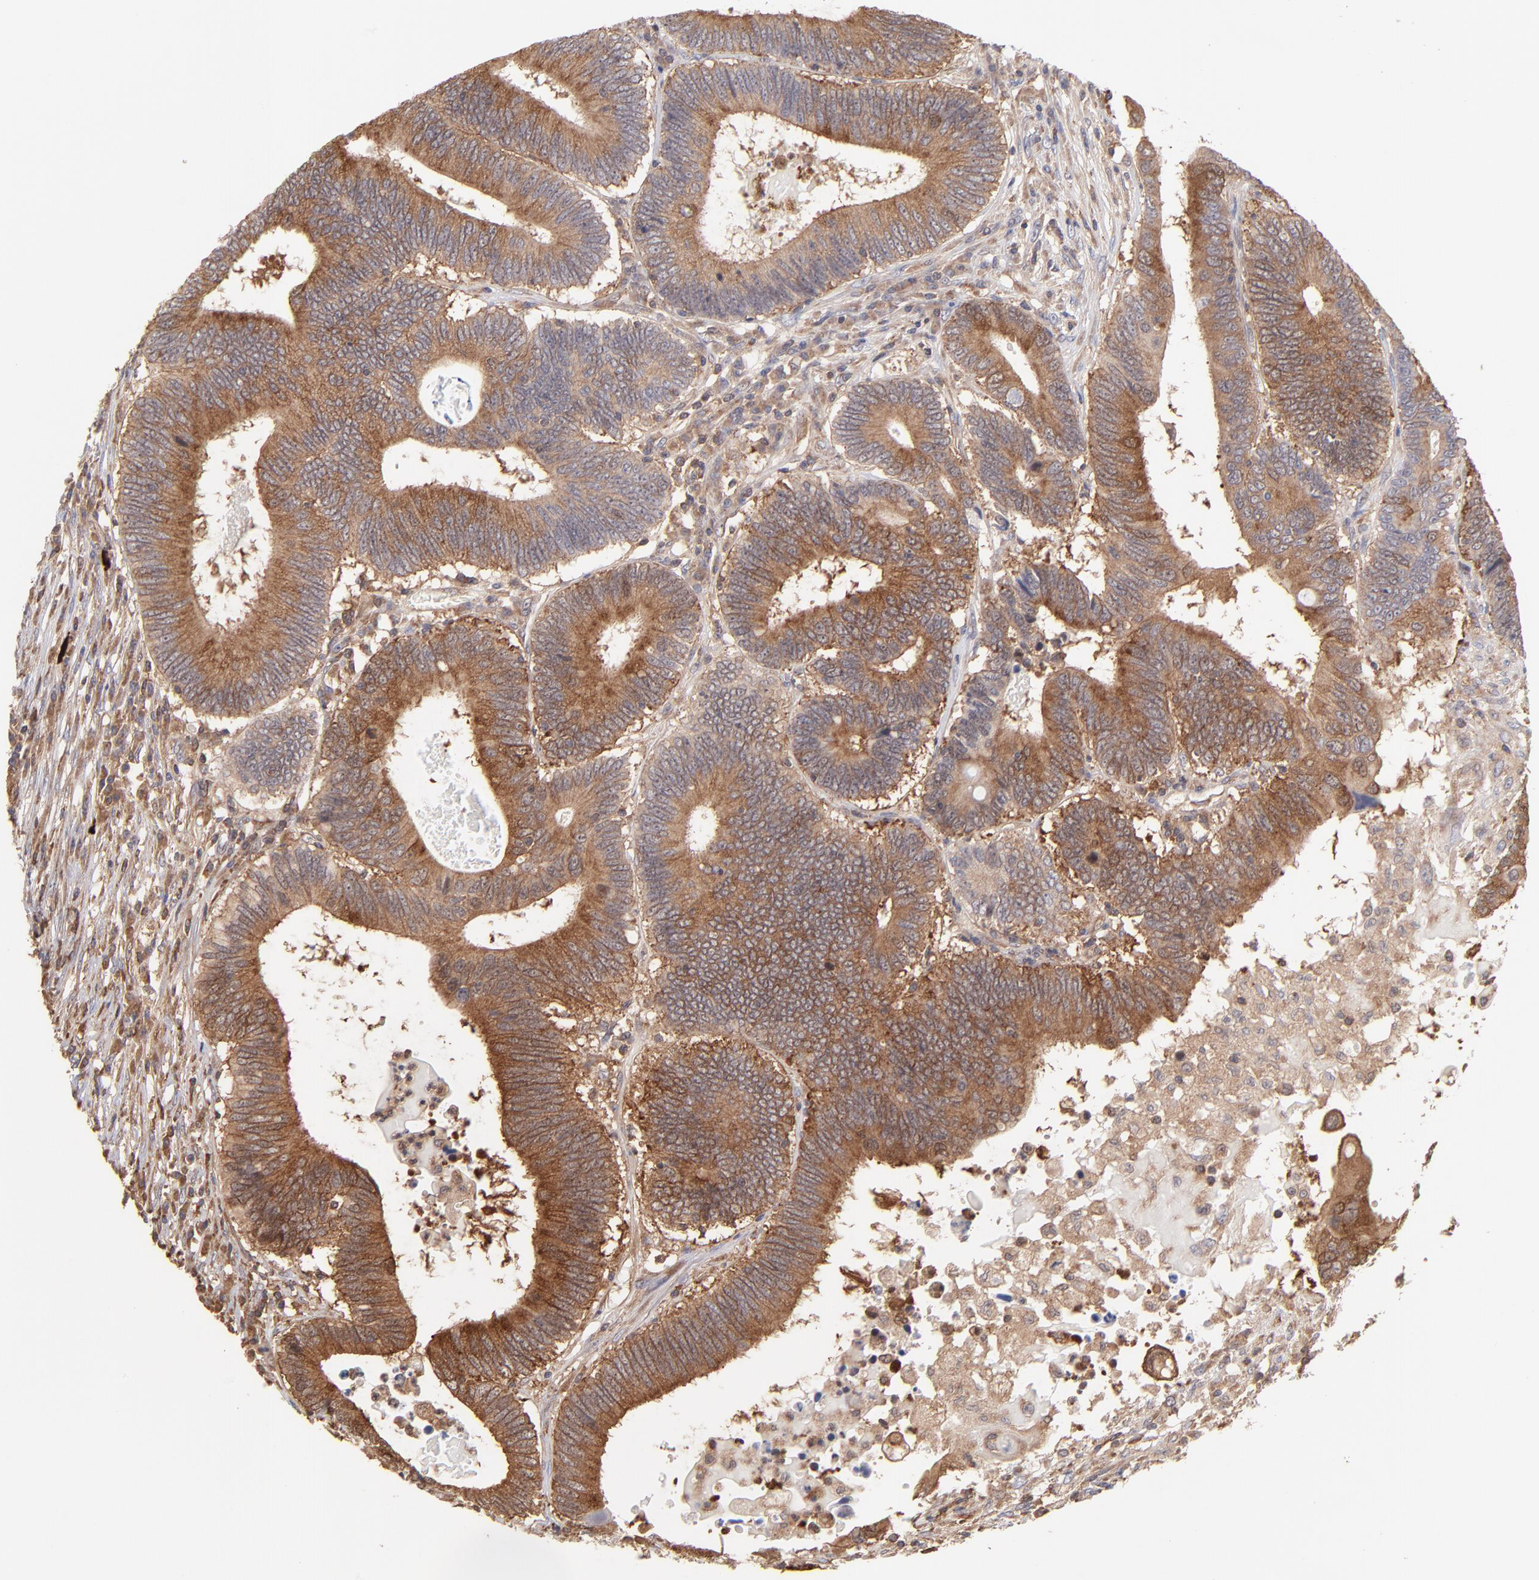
{"staining": {"intensity": "moderate", "quantity": ">75%", "location": "cytoplasmic/membranous"}, "tissue": "colorectal cancer", "cell_type": "Tumor cells", "image_type": "cancer", "snomed": [{"axis": "morphology", "description": "Adenocarcinoma, NOS"}, {"axis": "topography", "description": "Colon"}], "caption": "This is an image of IHC staining of adenocarcinoma (colorectal), which shows moderate positivity in the cytoplasmic/membranous of tumor cells.", "gene": "MAPRE1", "patient": {"sex": "female", "age": 78}}